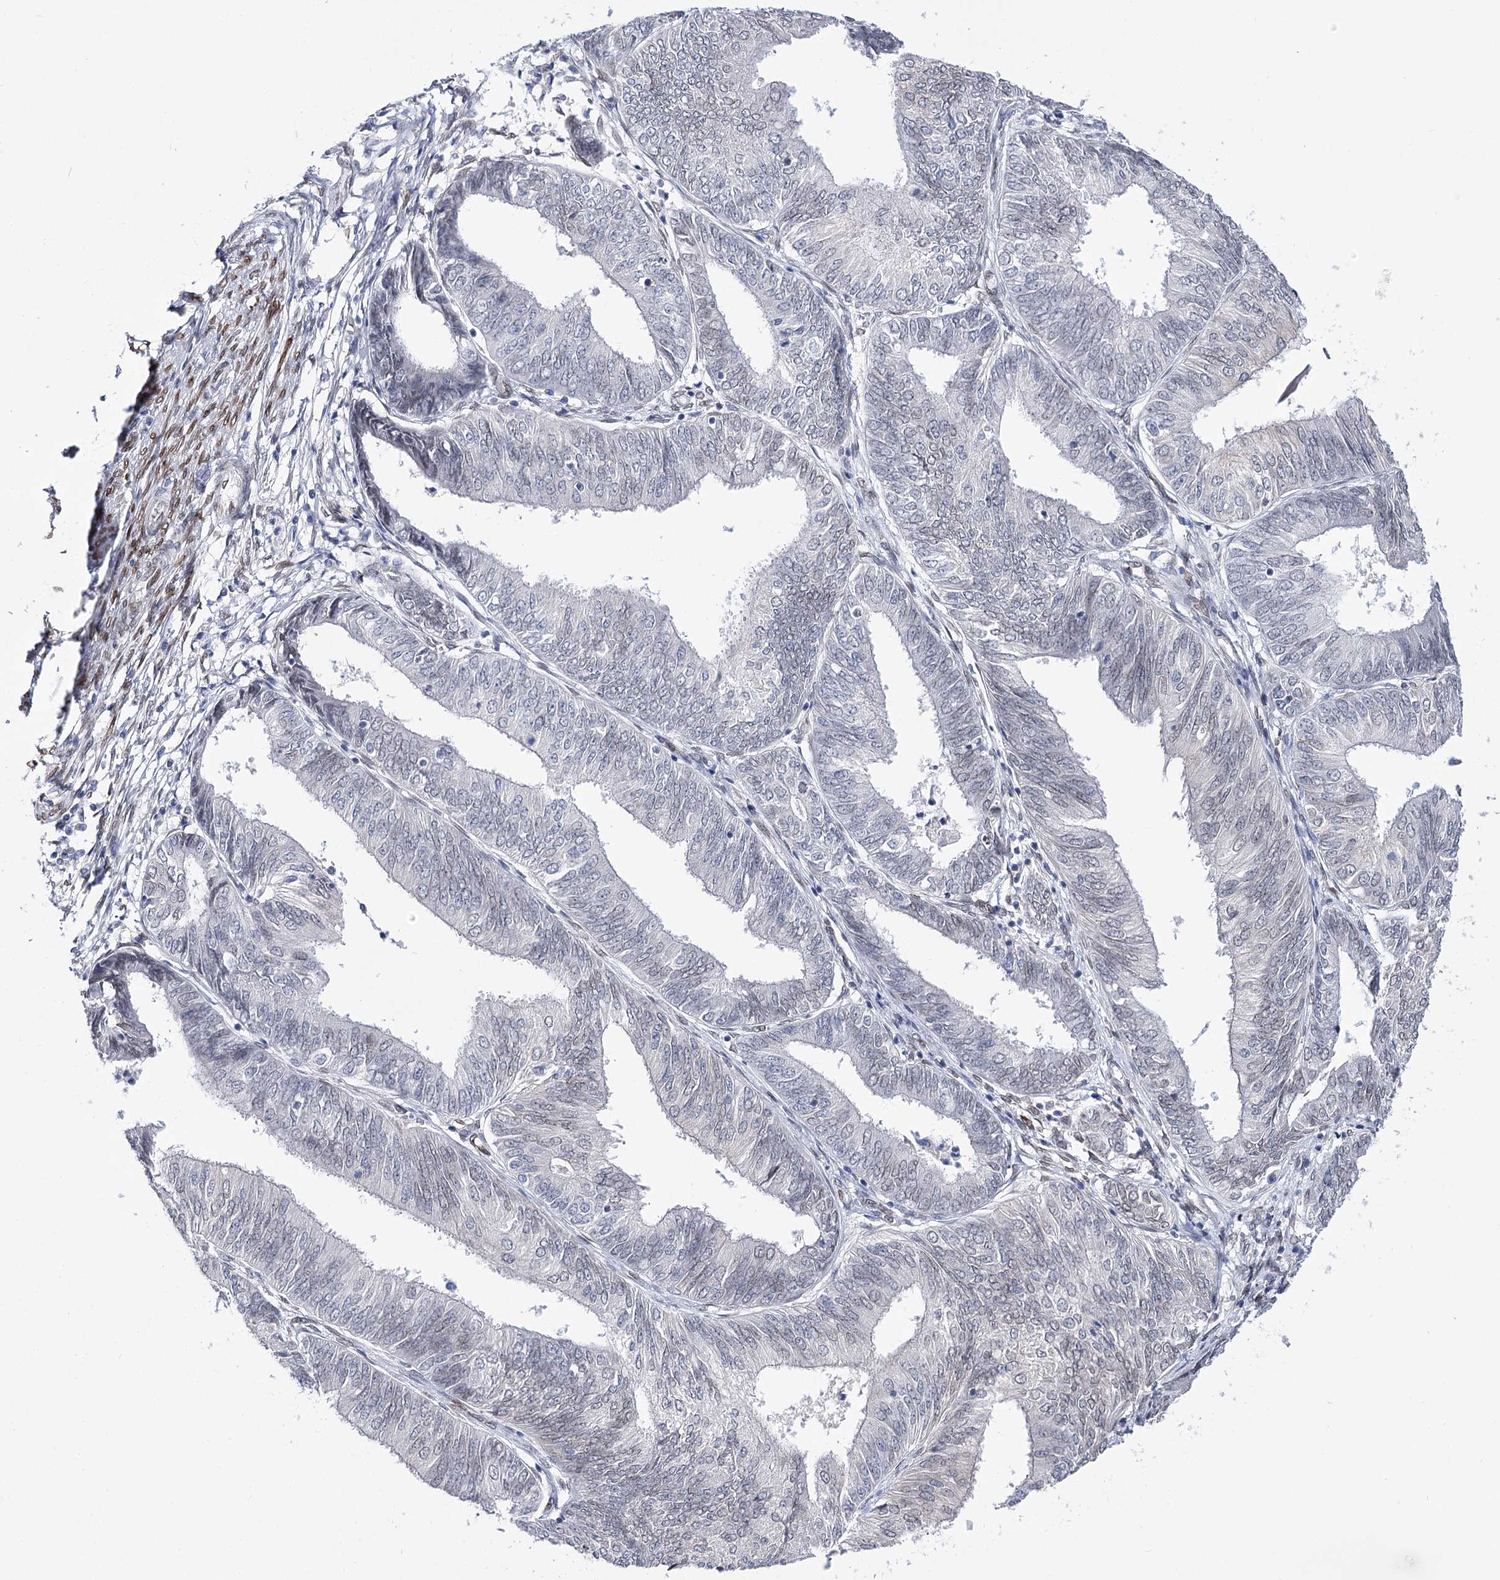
{"staining": {"intensity": "negative", "quantity": "none", "location": "none"}, "tissue": "endometrial cancer", "cell_type": "Tumor cells", "image_type": "cancer", "snomed": [{"axis": "morphology", "description": "Adenocarcinoma, NOS"}, {"axis": "topography", "description": "Endometrium"}], "caption": "Protein analysis of endometrial cancer exhibits no significant expression in tumor cells. Nuclei are stained in blue.", "gene": "TMEM201", "patient": {"sex": "female", "age": 58}}